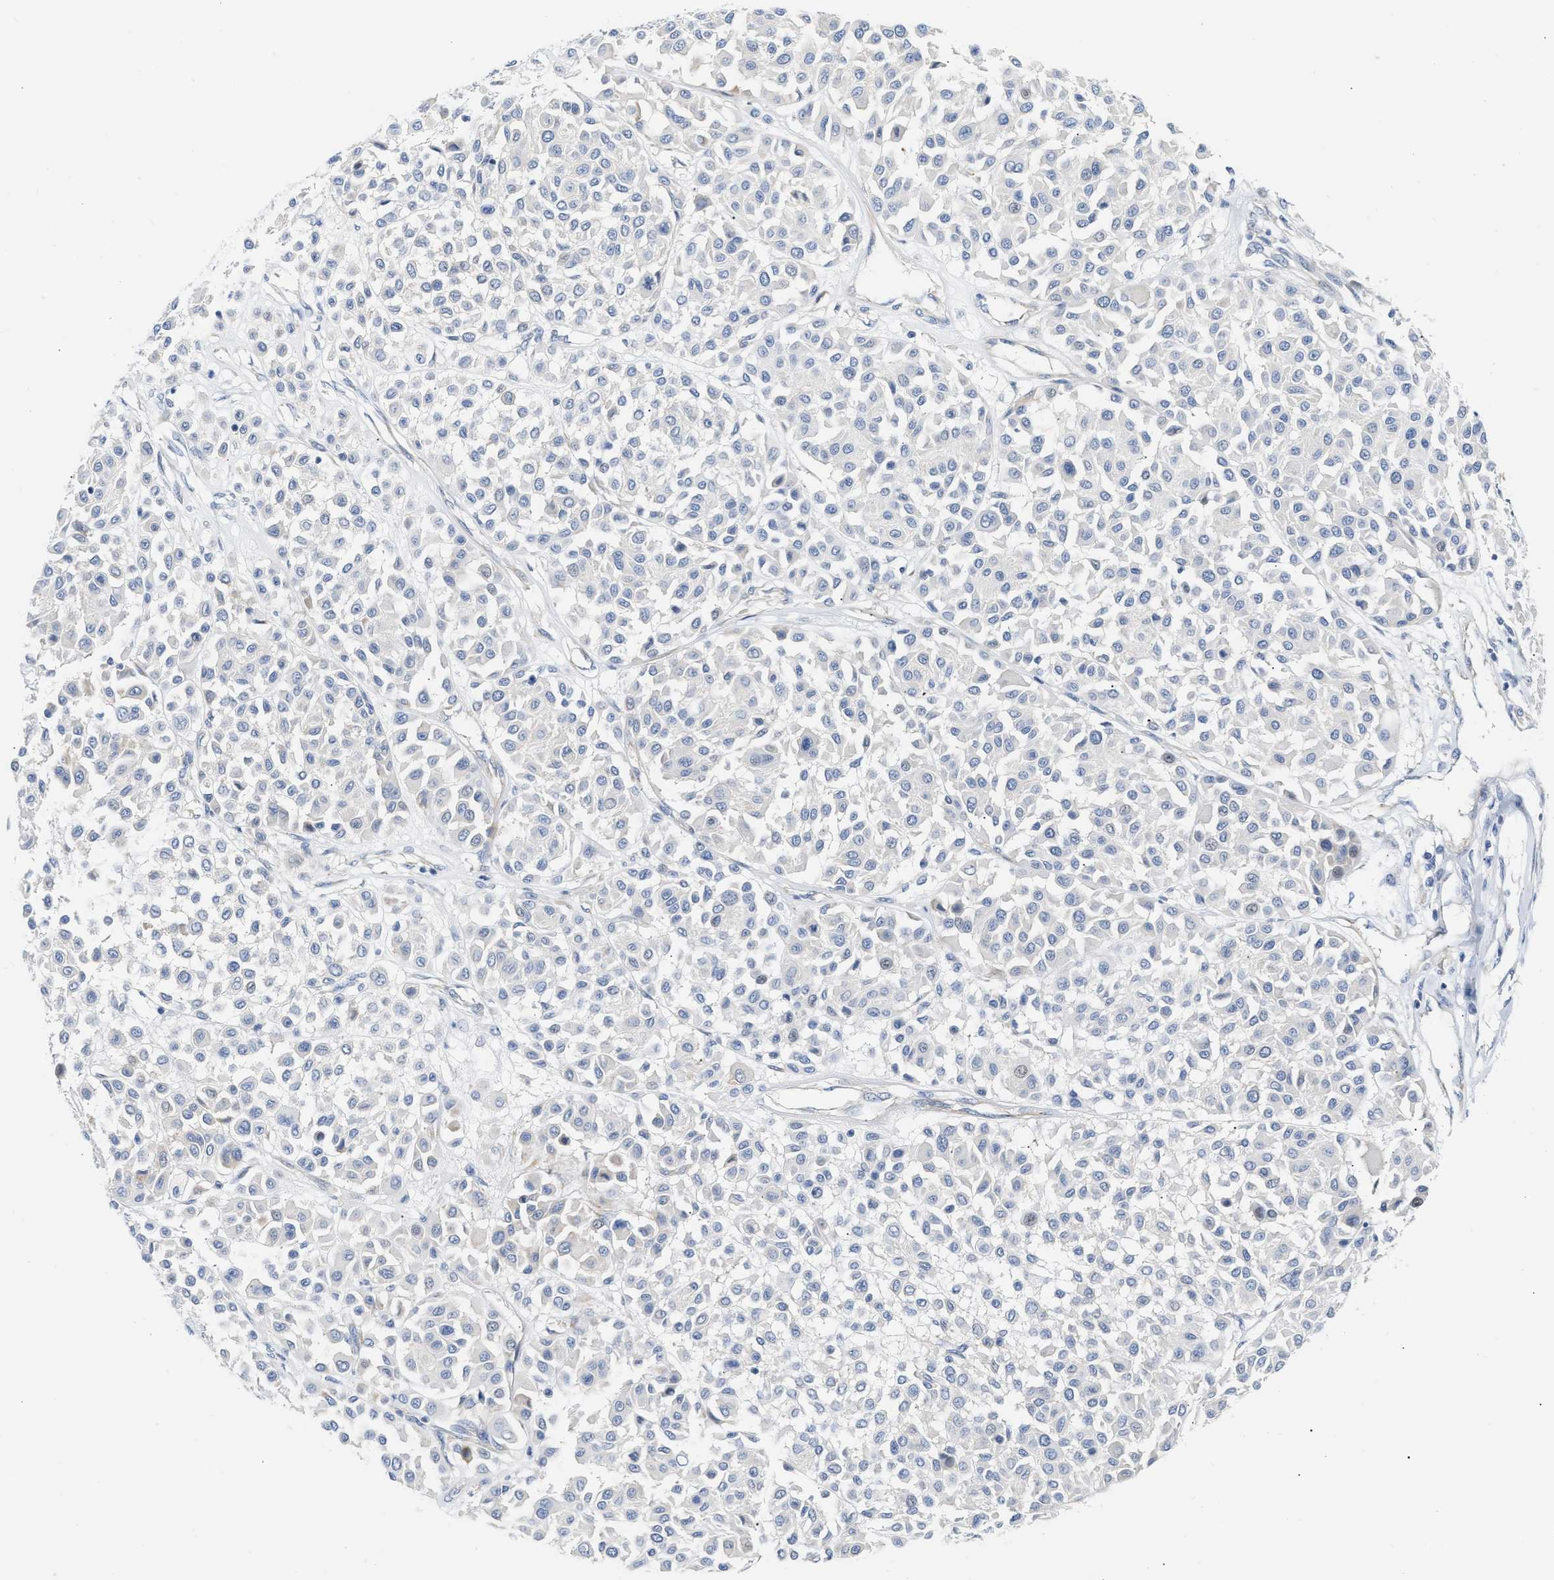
{"staining": {"intensity": "negative", "quantity": "none", "location": "none"}, "tissue": "melanoma", "cell_type": "Tumor cells", "image_type": "cancer", "snomed": [{"axis": "morphology", "description": "Malignant melanoma, Metastatic site"}, {"axis": "topography", "description": "Soft tissue"}], "caption": "This is an immunohistochemistry (IHC) histopathology image of human melanoma. There is no staining in tumor cells.", "gene": "FHL1", "patient": {"sex": "male", "age": 41}}